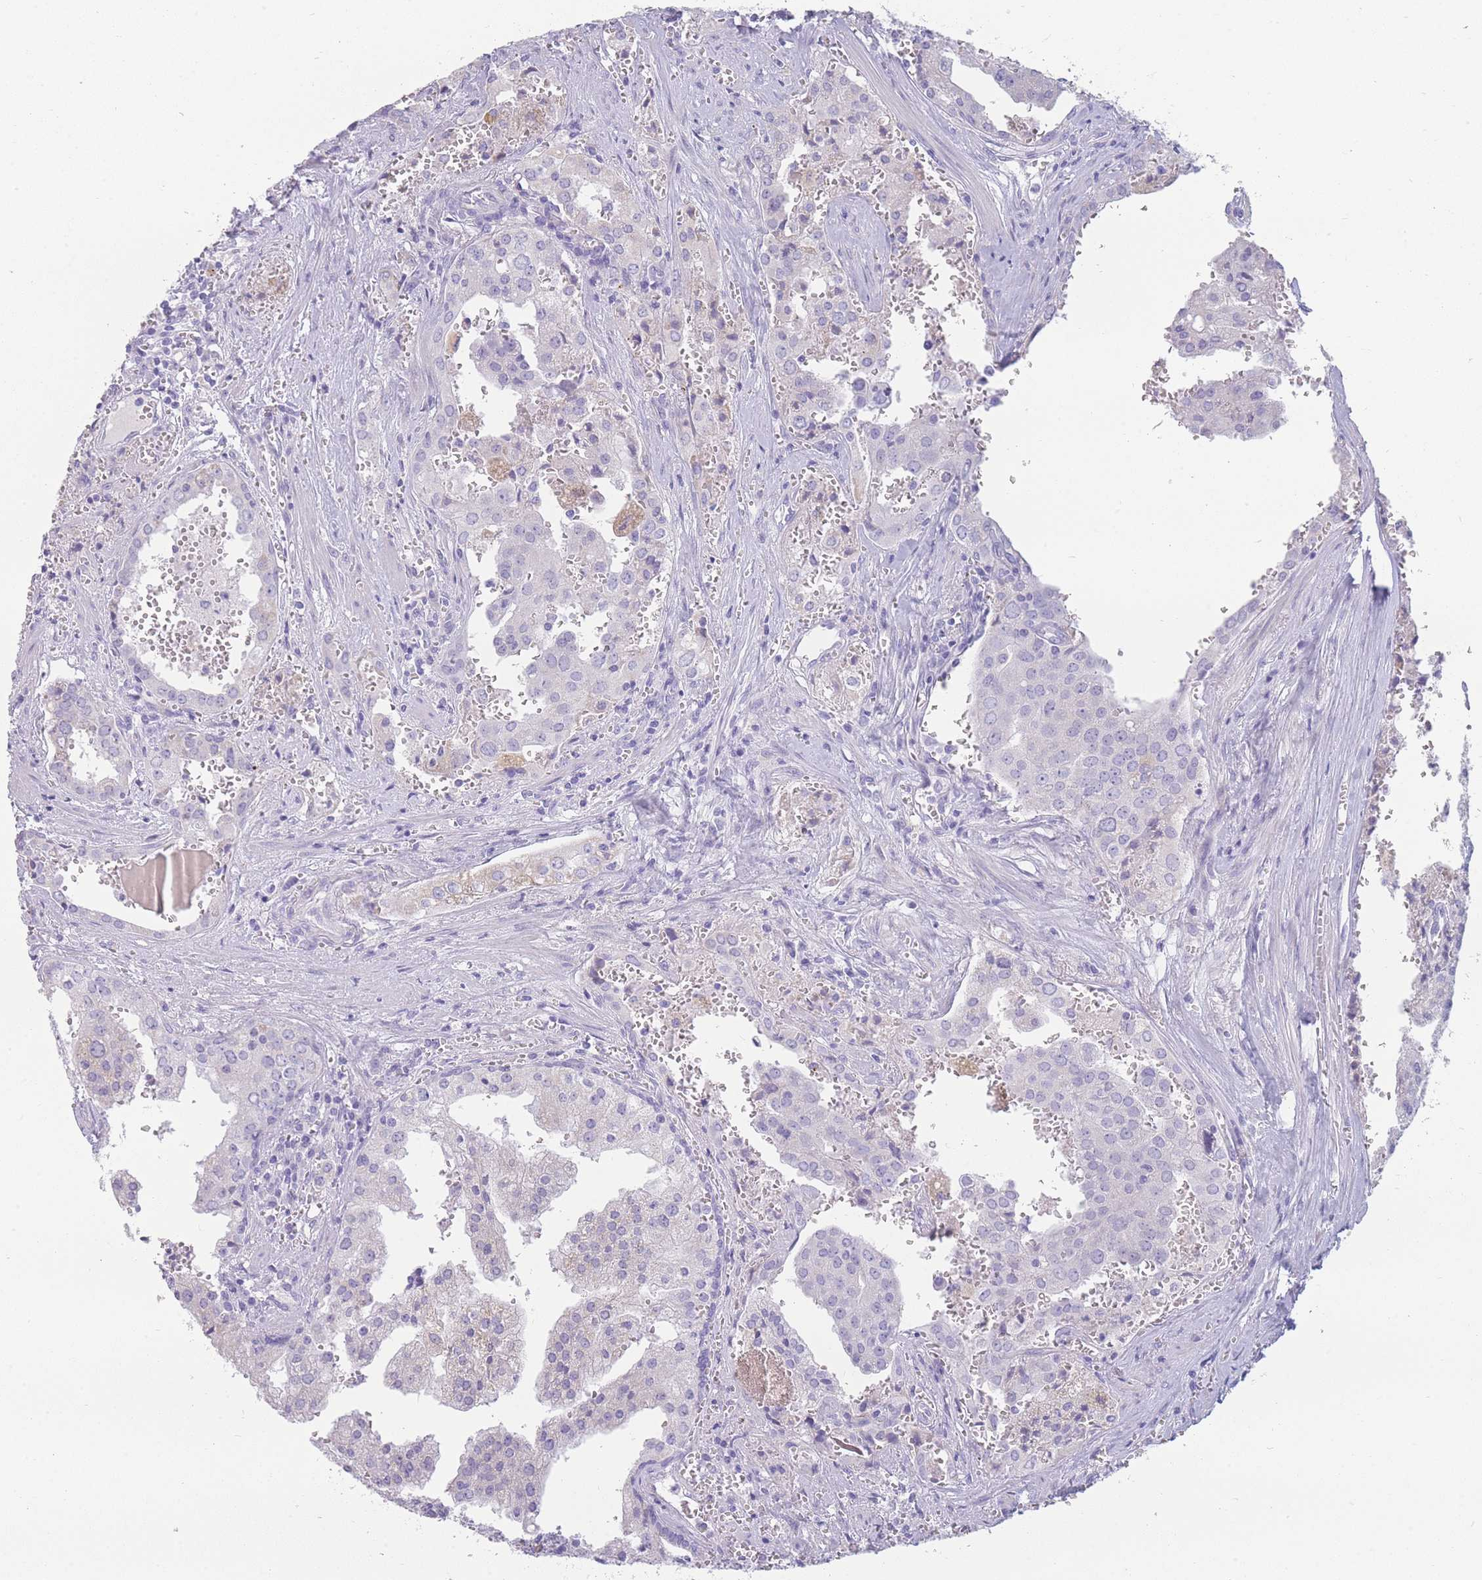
{"staining": {"intensity": "negative", "quantity": "none", "location": "none"}, "tissue": "prostate cancer", "cell_type": "Tumor cells", "image_type": "cancer", "snomed": [{"axis": "morphology", "description": "Adenocarcinoma, High grade"}, {"axis": "topography", "description": "Prostate"}], "caption": "Micrograph shows no protein positivity in tumor cells of prostate cancer (adenocarcinoma (high-grade)) tissue.", "gene": "UPK1A", "patient": {"sex": "male", "age": 68}}